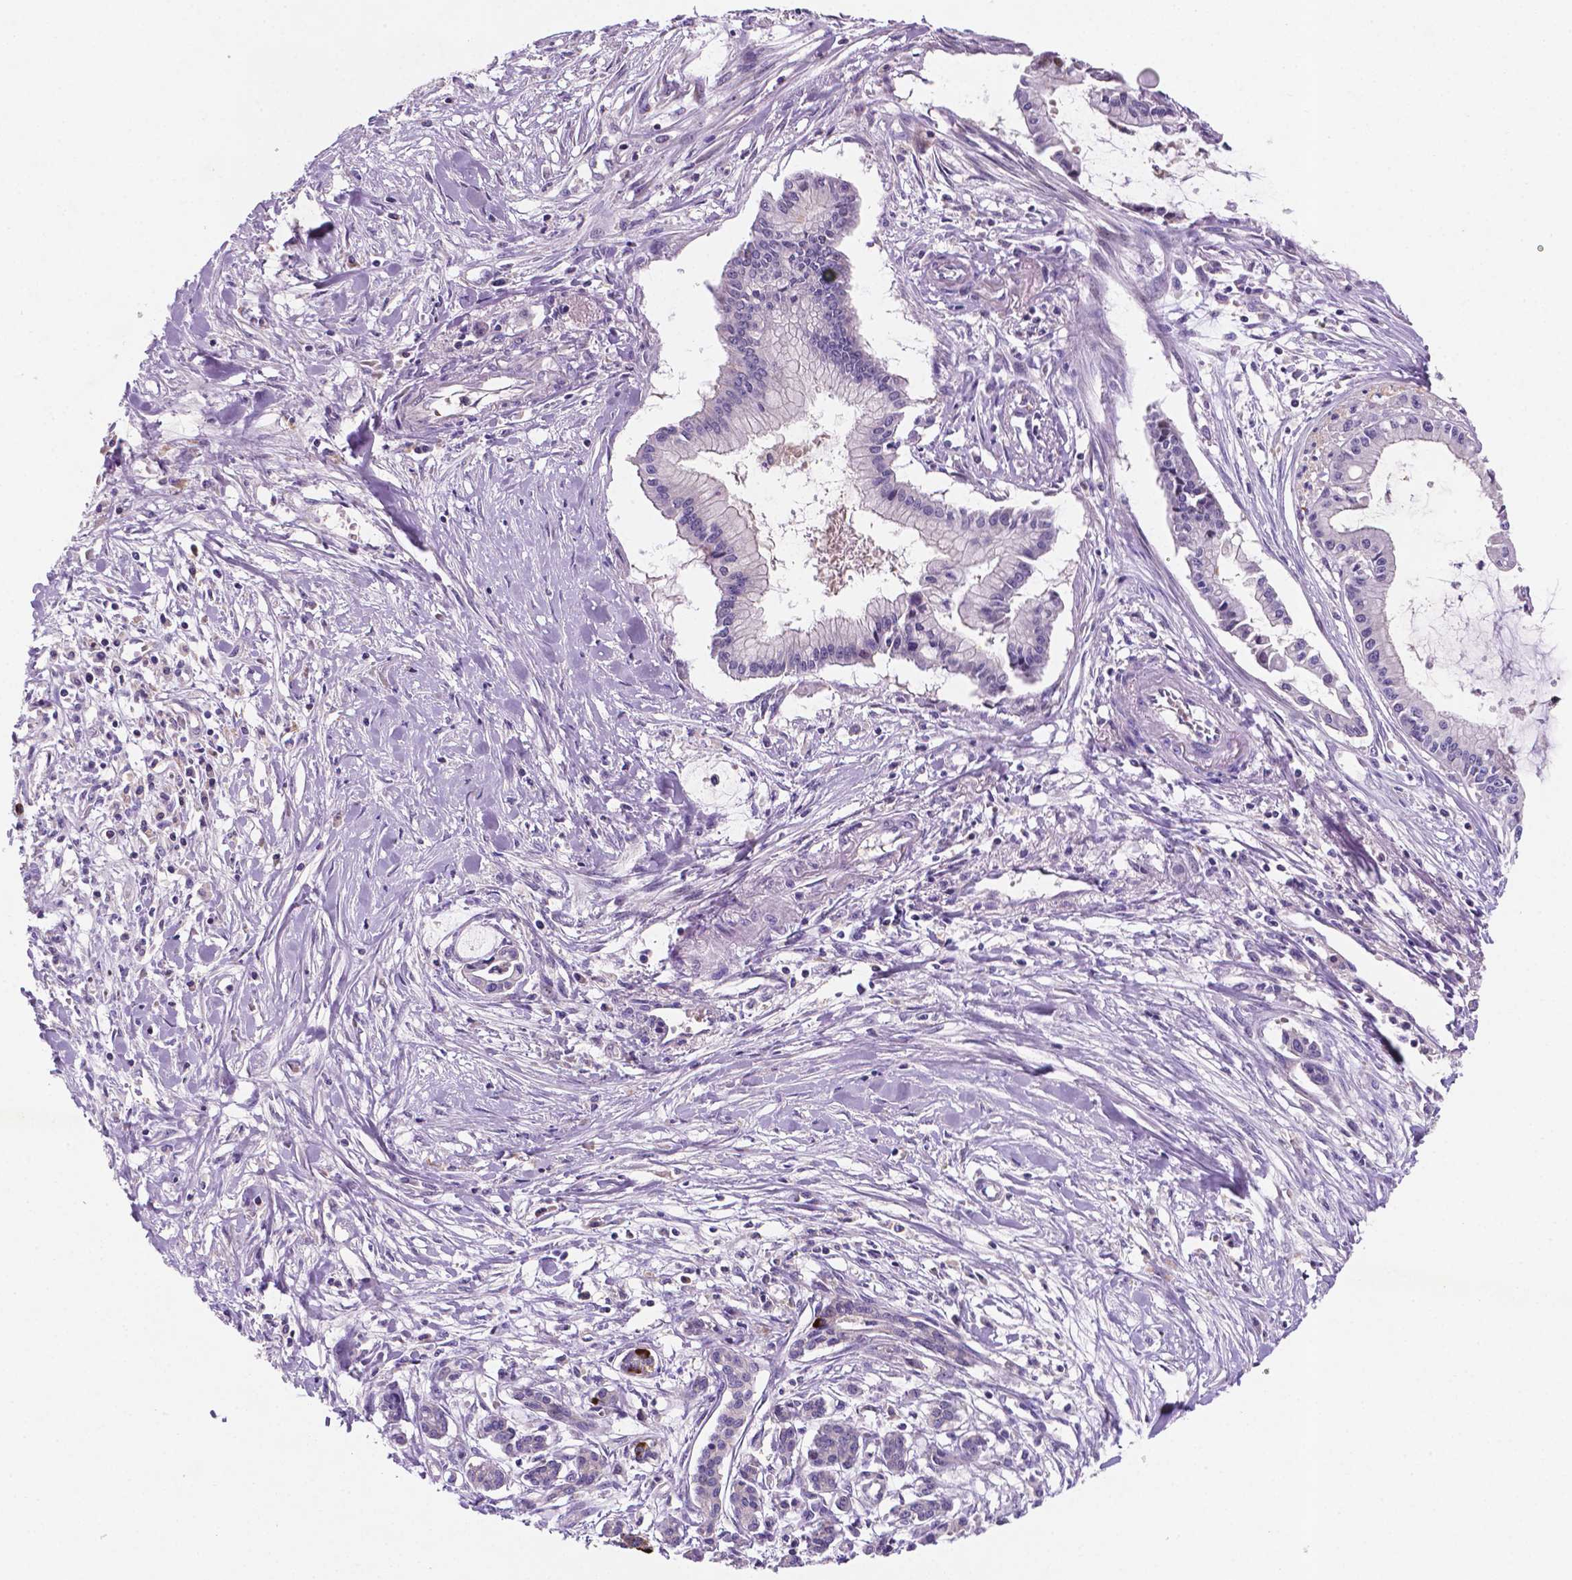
{"staining": {"intensity": "negative", "quantity": "none", "location": "none"}, "tissue": "pancreatic cancer", "cell_type": "Tumor cells", "image_type": "cancer", "snomed": [{"axis": "morphology", "description": "Adenocarcinoma, NOS"}, {"axis": "topography", "description": "Pancreas"}], "caption": "Human pancreatic cancer stained for a protein using immunohistochemistry reveals no staining in tumor cells.", "gene": "TM4SF20", "patient": {"sex": "male", "age": 48}}